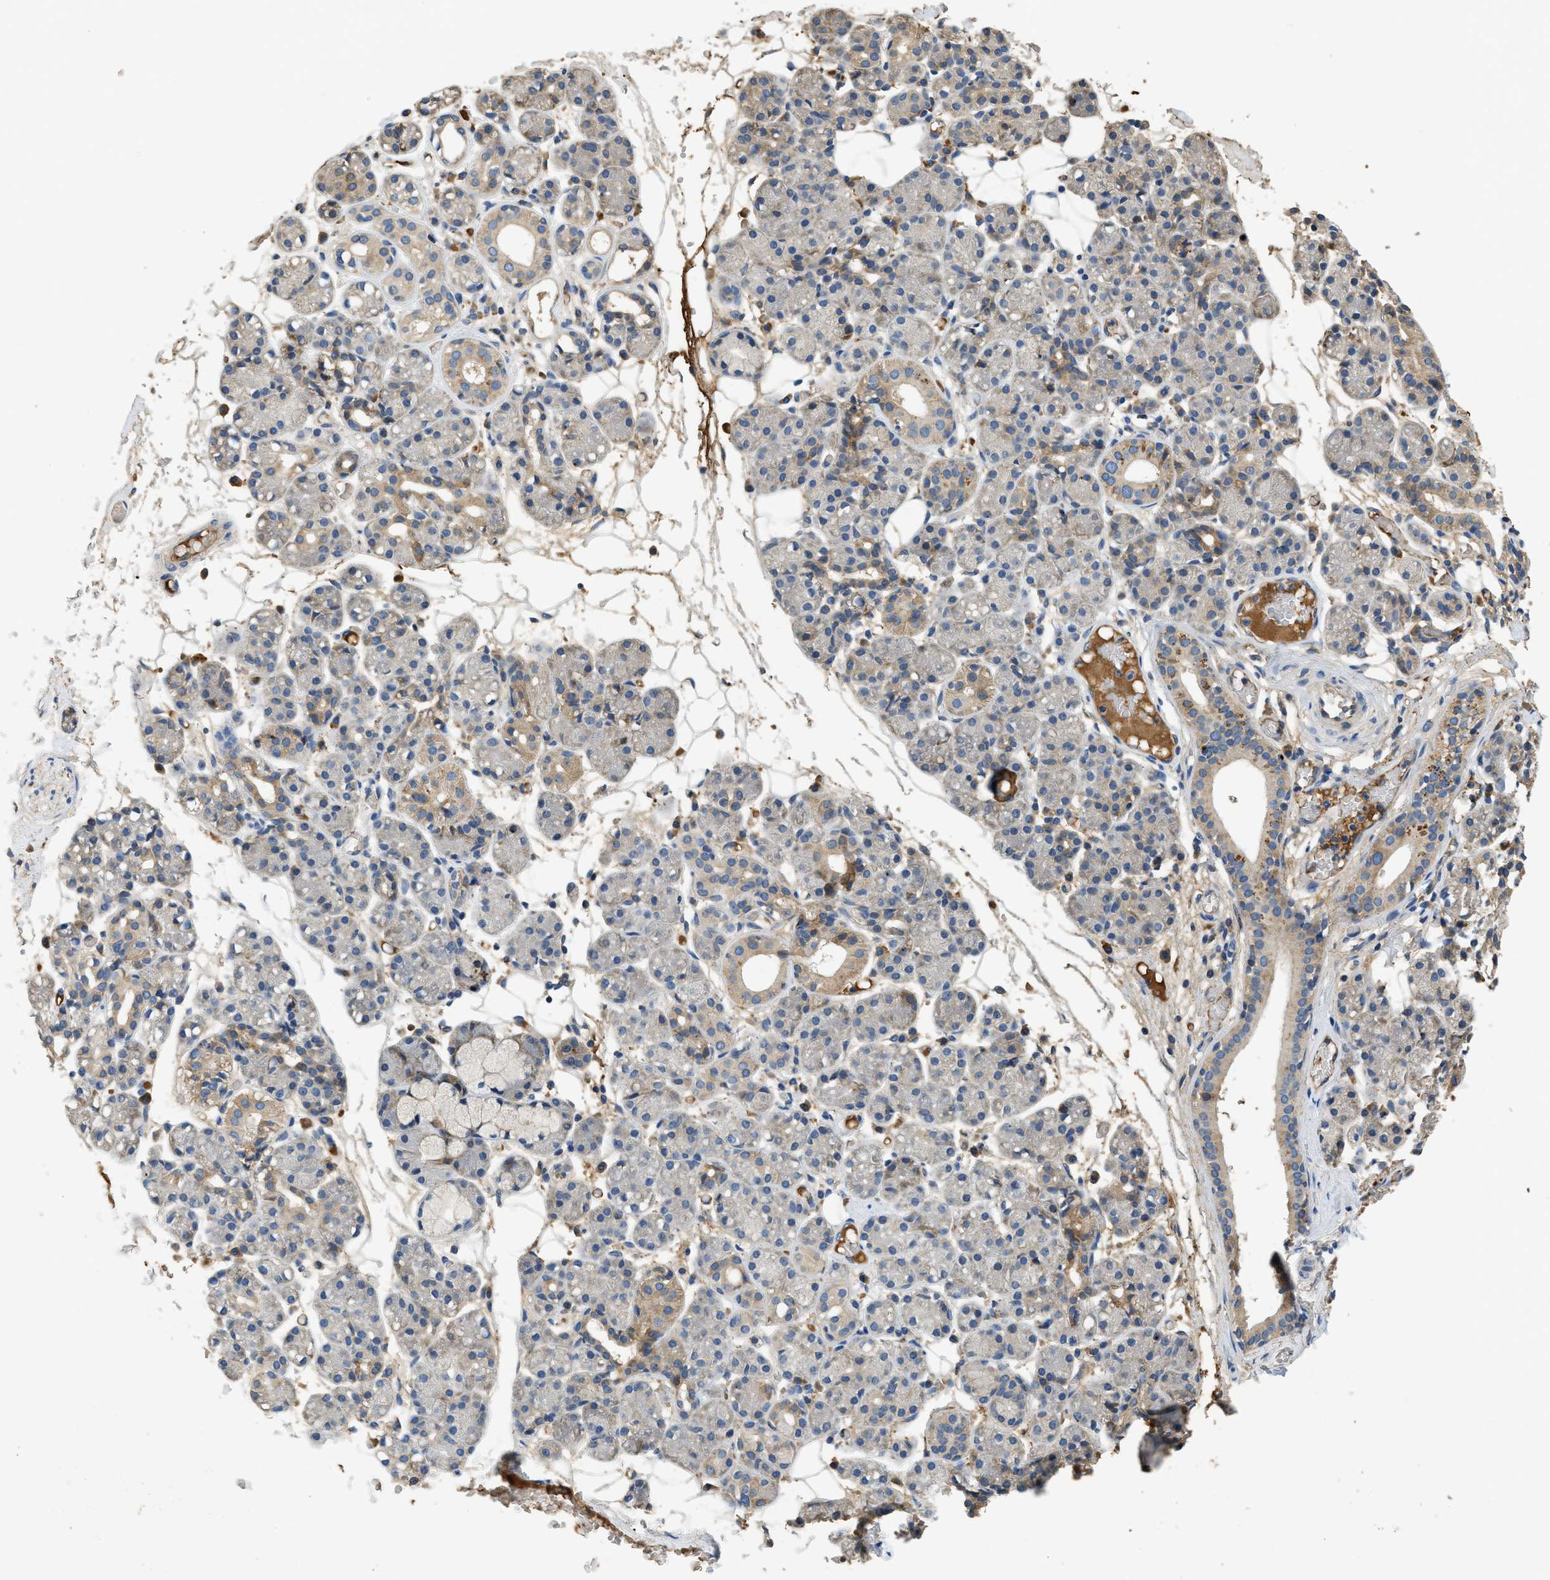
{"staining": {"intensity": "weak", "quantity": "<25%", "location": "cytoplasmic/membranous"}, "tissue": "salivary gland", "cell_type": "Glandular cells", "image_type": "normal", "snomed": [{"axis": "morphology", "description": "Normal tissue, NOS"}, {"axis": "topography", "description": "Salivary gland"}], "caption": "Histopathology image shows no significant protein staining in glandular cells of normal salivary gland.", "gene": "RIPK2", "patient": {"sex": "male", "age": 63}}